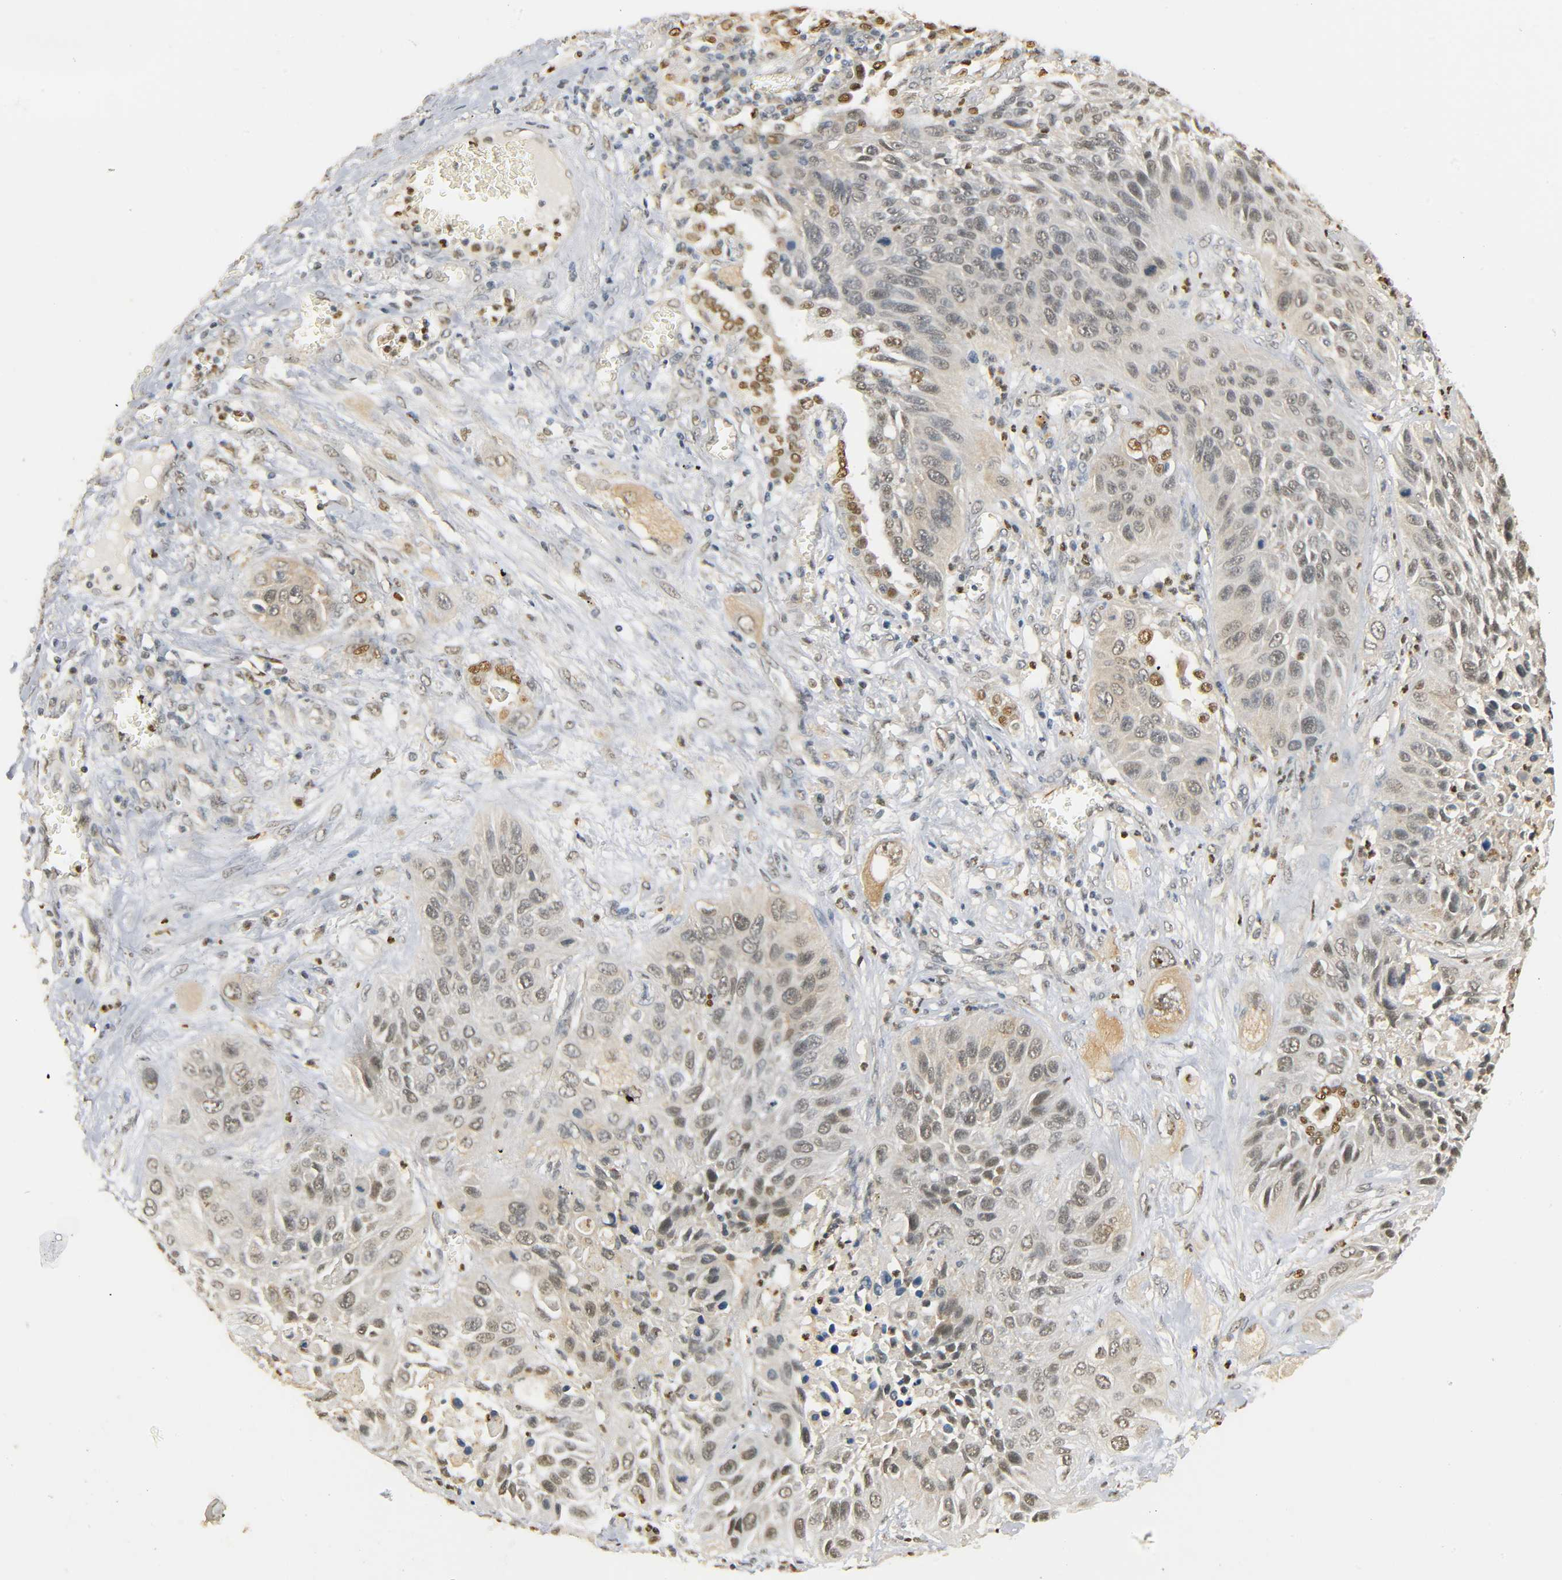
{"staining": {"intensity": "weak", "quantity": "<25%", "location": "cytoplasmic/membranous,nuclear"}, "tissue": "lung cancer", "cell_type": "Tumor cells", "image_type": "cancer", "snomed": [{"axis": "morphology", "description": "Squamous cell carcinoma, NOS"}, {"axis": "topography", "description": "Lung"}], "caption": "DAB immunohistochemical staining of lung squamous cell carcinoma demonstrates no significant staining in tumor cells.", "gene": "ZFPM2", "patient": {"sex": "female", "age": 76}}